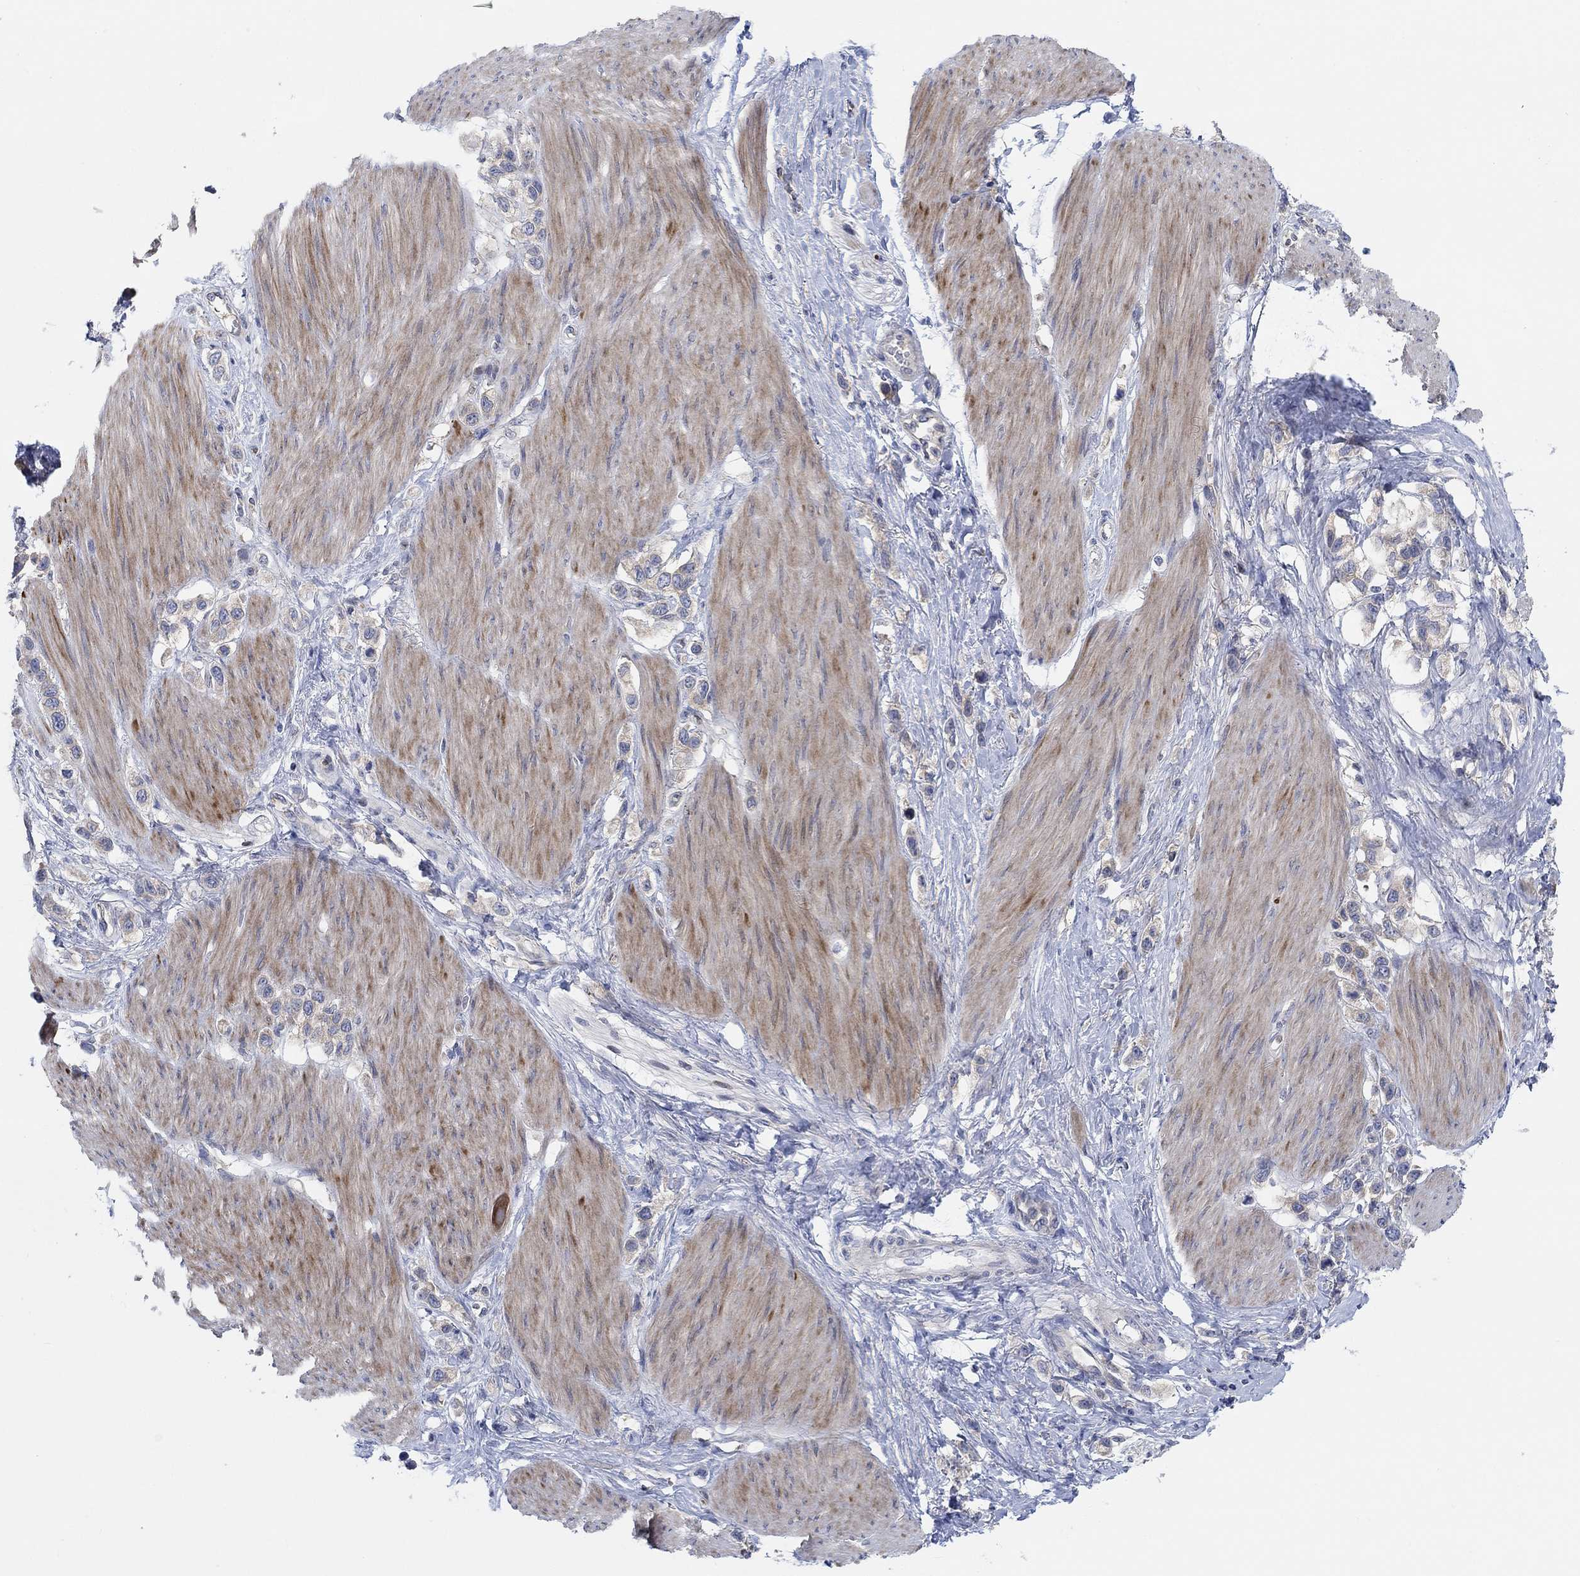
{"staining": {"intensity": "weak", "quantity": "<25%", "location": "cytoplasmic/membranous"}, "tissue": "stomach cancer", "cell_type": "Tumor cells", "image_type": "cancer", "snomed": [{"axis": "morphology", "description": "Normal tissue, NOS"}, {"axis": "morphology", "description": "Adenocarcinoma, NOS"}, {"axis": "morphology", "description": "Adenocarcinoma, High grade"}, {"axis": "topography", "description": "Stomach, upper"}, {"axis": "topography", "description": "Stomach"}], "caption": "A micrograph of human stomach adenocarcinoma is negative for staining in tumor cells. (Stains: DAB (3,3'-diaminobenzidine) immunohistochemistry with hematoxylin counter stain, Microscopy: brightfield microscopy at high magnification).", "gene": "PMFBP1", "patient": {"sex": "female", "age": 65}}